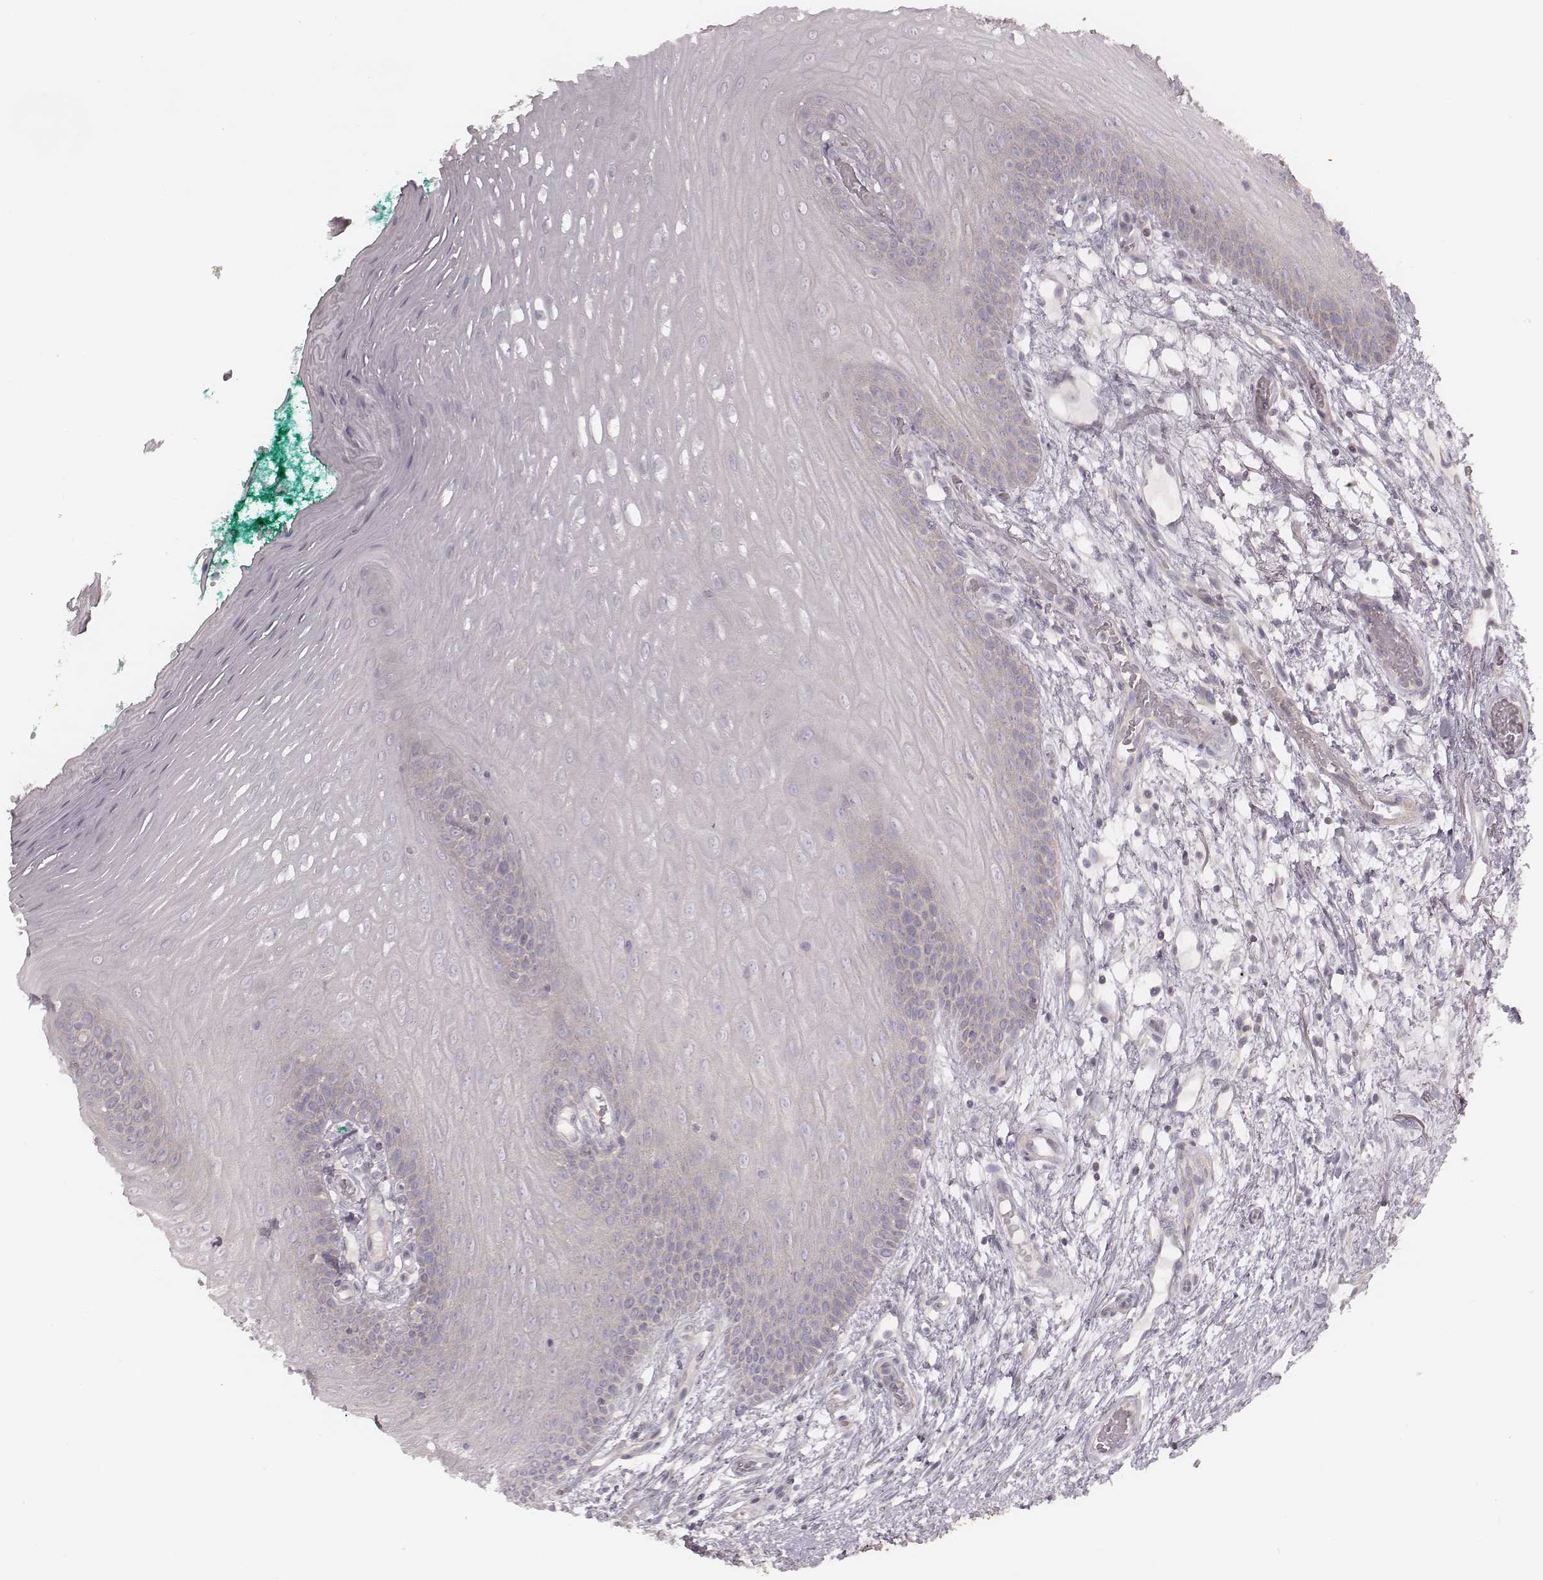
{"staining": {"intensity": "negative", "quantity": "none", "location": "none"}, "tissue": "oral mucosa", "cell_type": "Squamous epithelial cells", "image_type": "normal", "snomed": [{"axis": "morphology", "description": "Normal tissue, NOS"}, {"axis": "morphology", "description": "Squamous cell carcinoma, NOS"}, {"axis": "topography", "description": "Oral tissue"}, {"axis": "topography", "description": "Head-Neck"}], "caption": "Immunohistochemistry (IHC) micrograph of unremarkable oral mucosa: human oral mucosa stained with DAB (3,3'-diaminobenzidine) demonstrates no significant protein expression in squamous epithelial cells.", "gene": "TDRD5", "patient": {"sex": "male", "age": 78}}